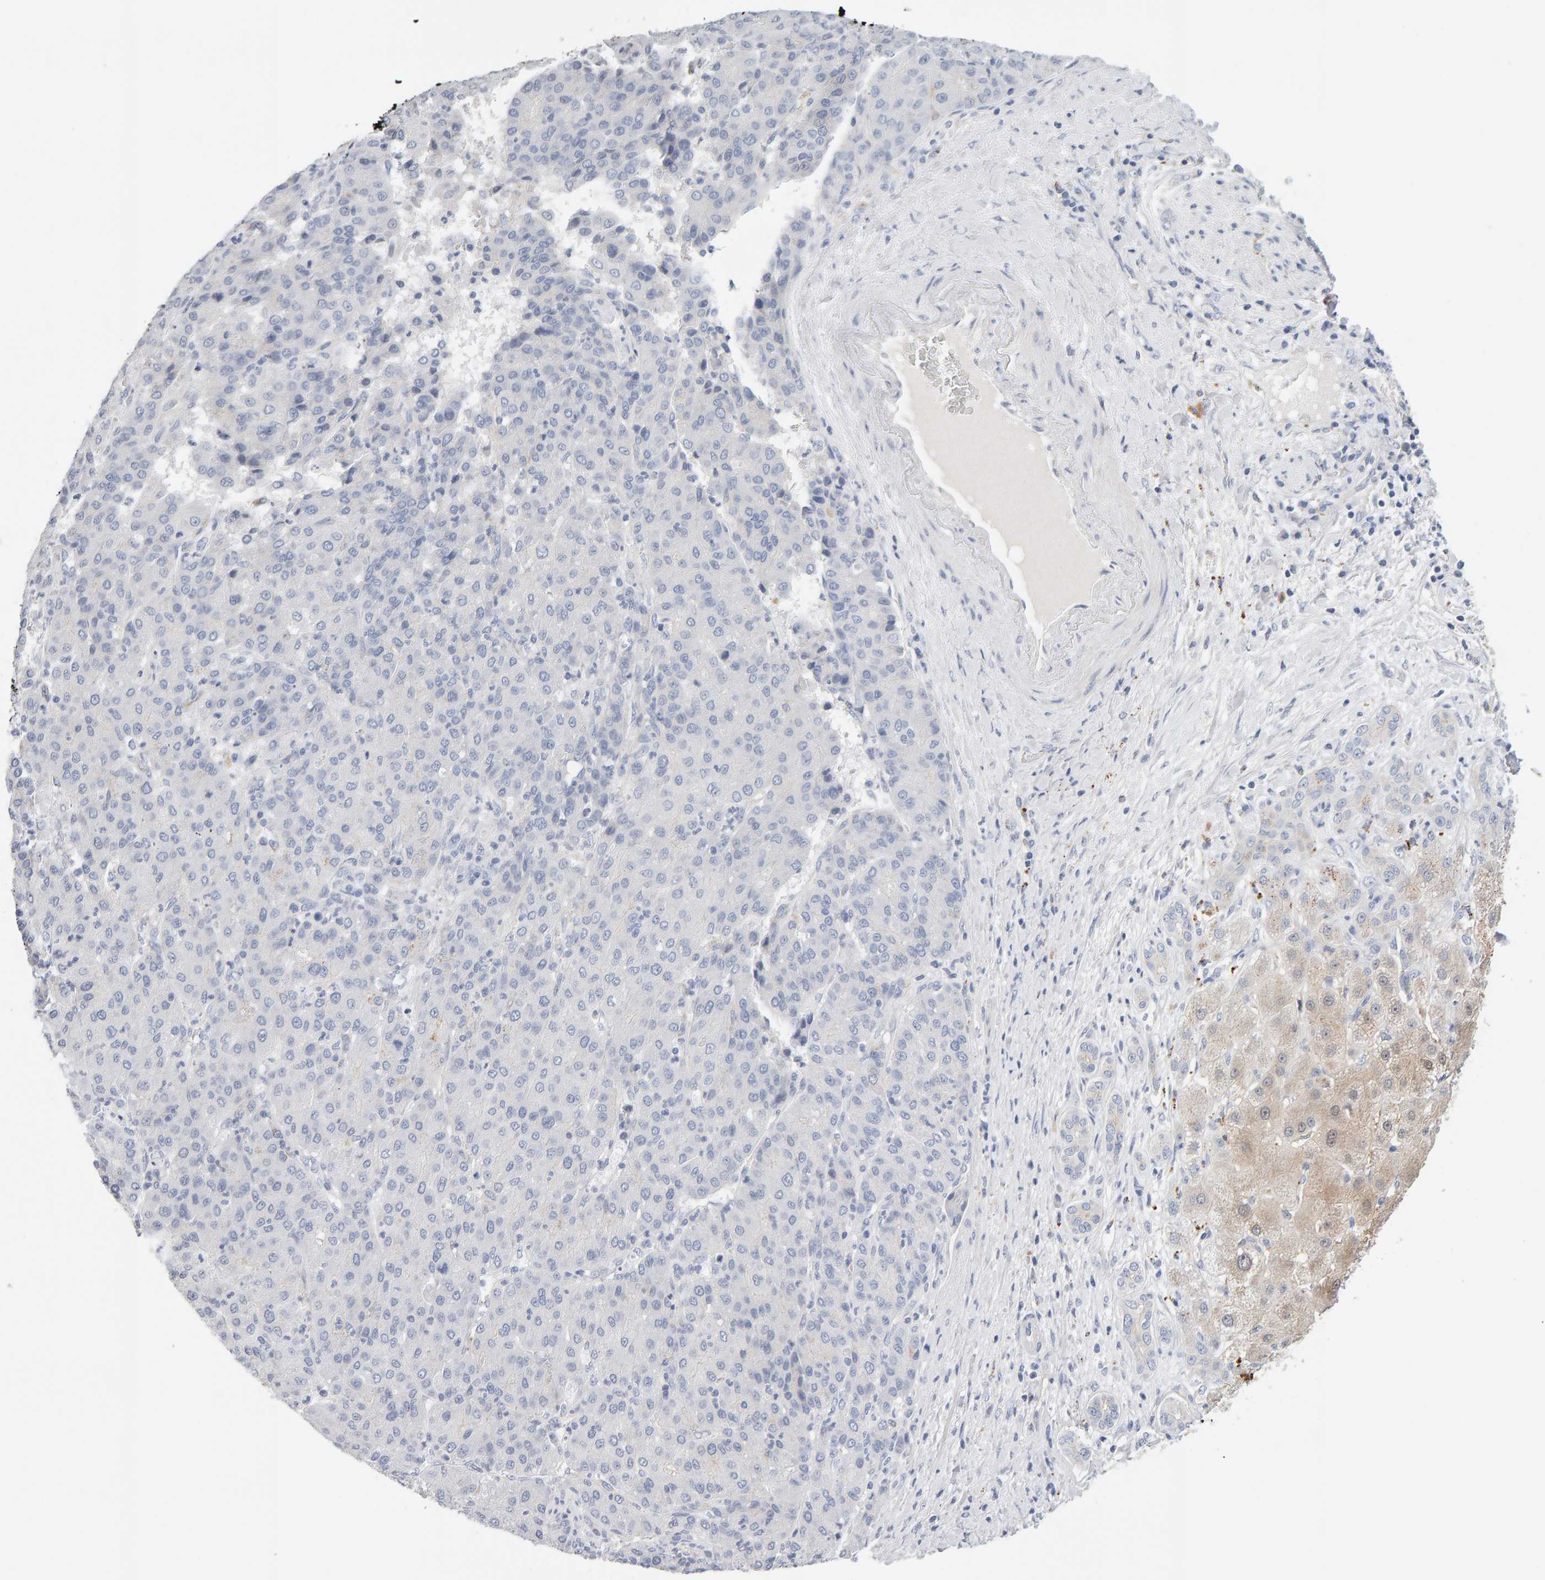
{"staining": {"intensity": "negative", "quantity": "none", "location": "none"}, "tissue": "liver cancer", "cell_type": "Tumor cells", "image_type": "cancer", "snomed": [{"axis": "morphology", "description": "Carcinoma, Hepatocellular, NOS"}, {"axis": "topography", "description": "Liver"}], "caption": "Tumor cells show no significant expression in liver hepatocellular carcinoma.", "gene": "METRNL", "patient": {"sex": "male", "age": 65}}